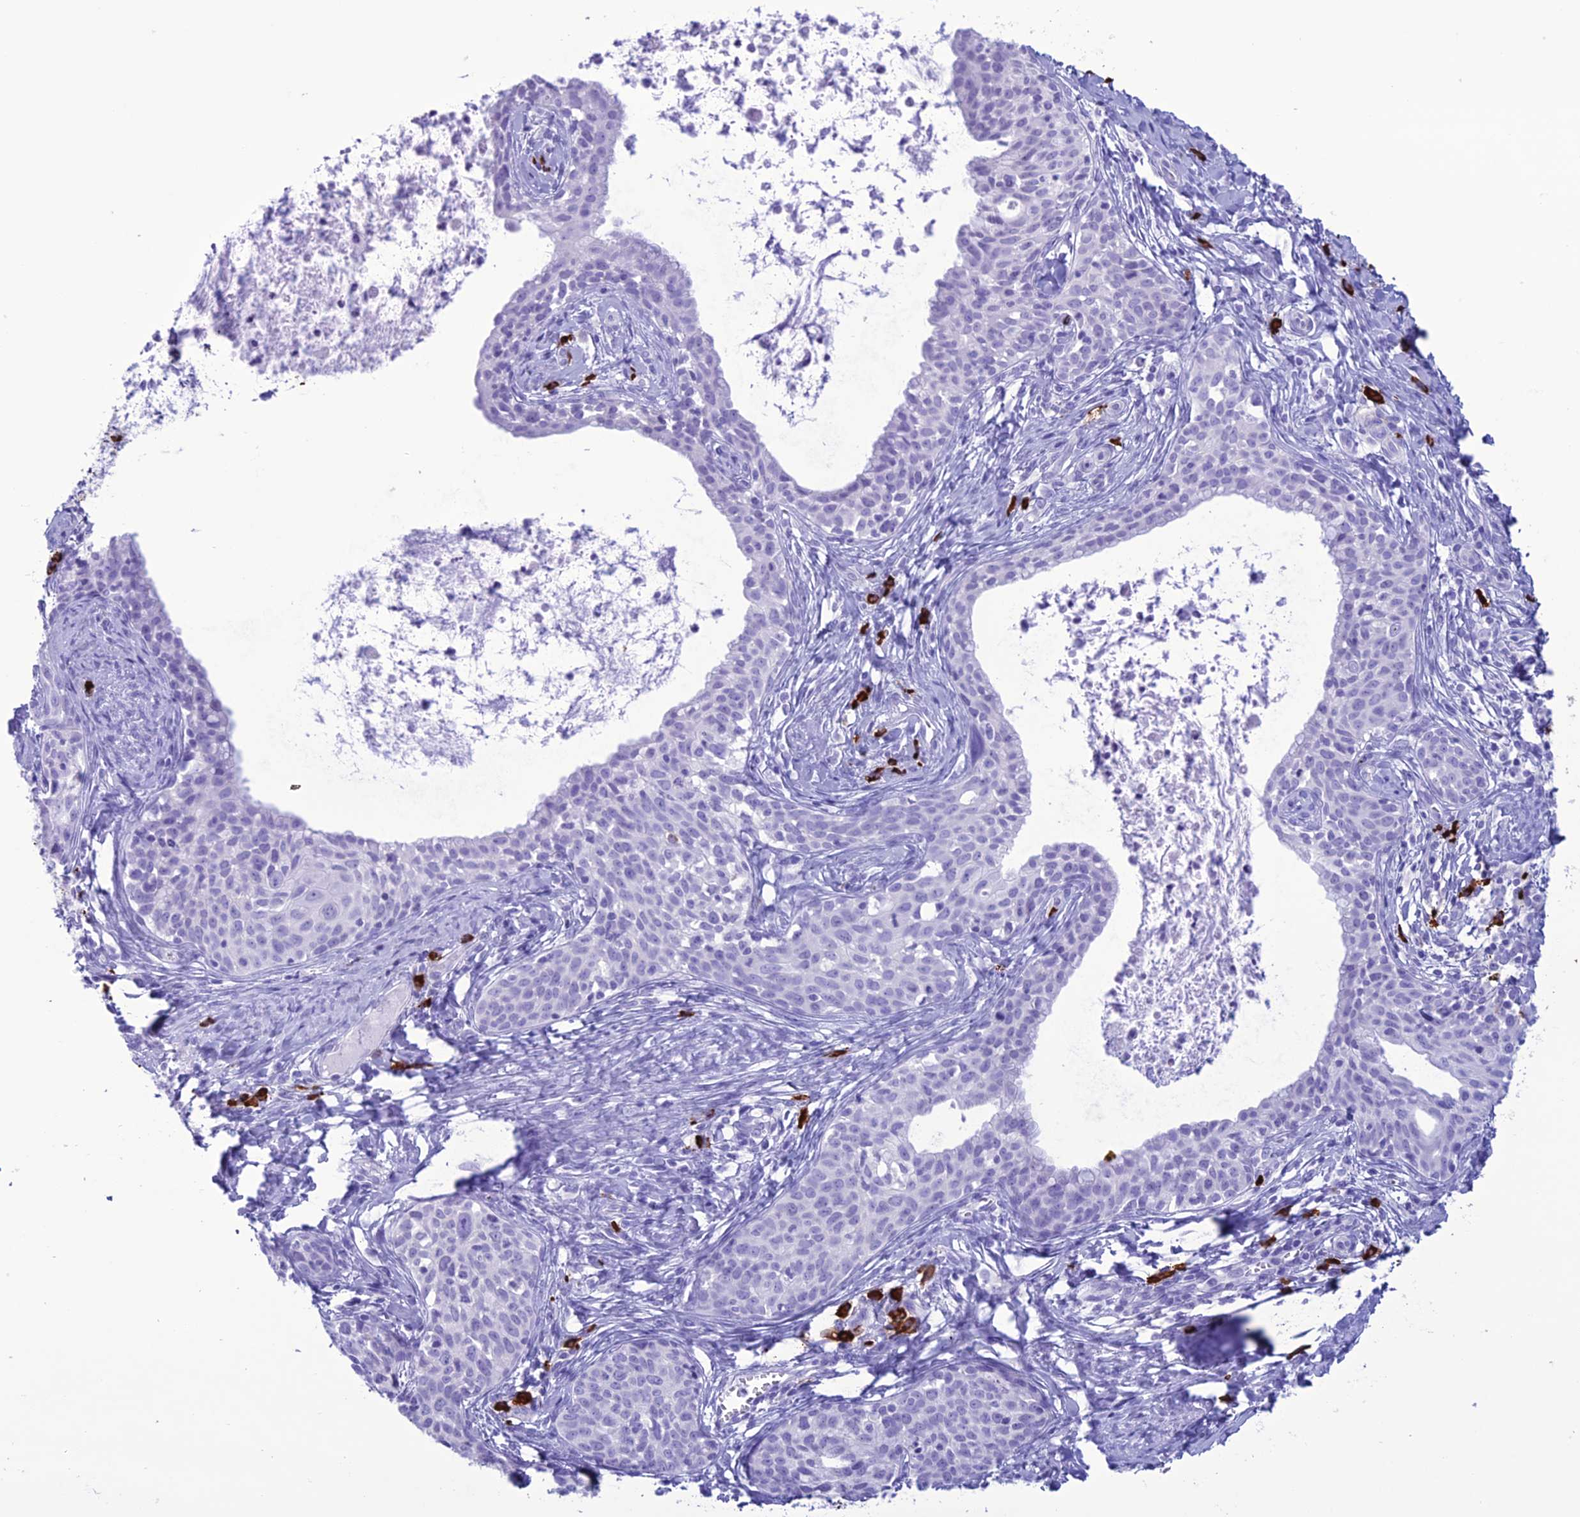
{"staining": {"intensity": "negative", "quantity": "none", "location": "none"}, "tissue": "cervical cancer", "cell_type": "Tumor cells", "image_type": "cancer", "snomed": [{"axis": "morphology", "description": "Squamous cell carcinoma, NOS"}, {"axis": "topography", "description": "Cervix"}], "caption": "Immunohistochemistry (IHC) micrograph of human cervical squamous cell carcinoma stained for a protein (brown), which demonstrates no staining in tumor cells.", "gene": "MZB1", "patient": {"sex": "female", "age": 52}}